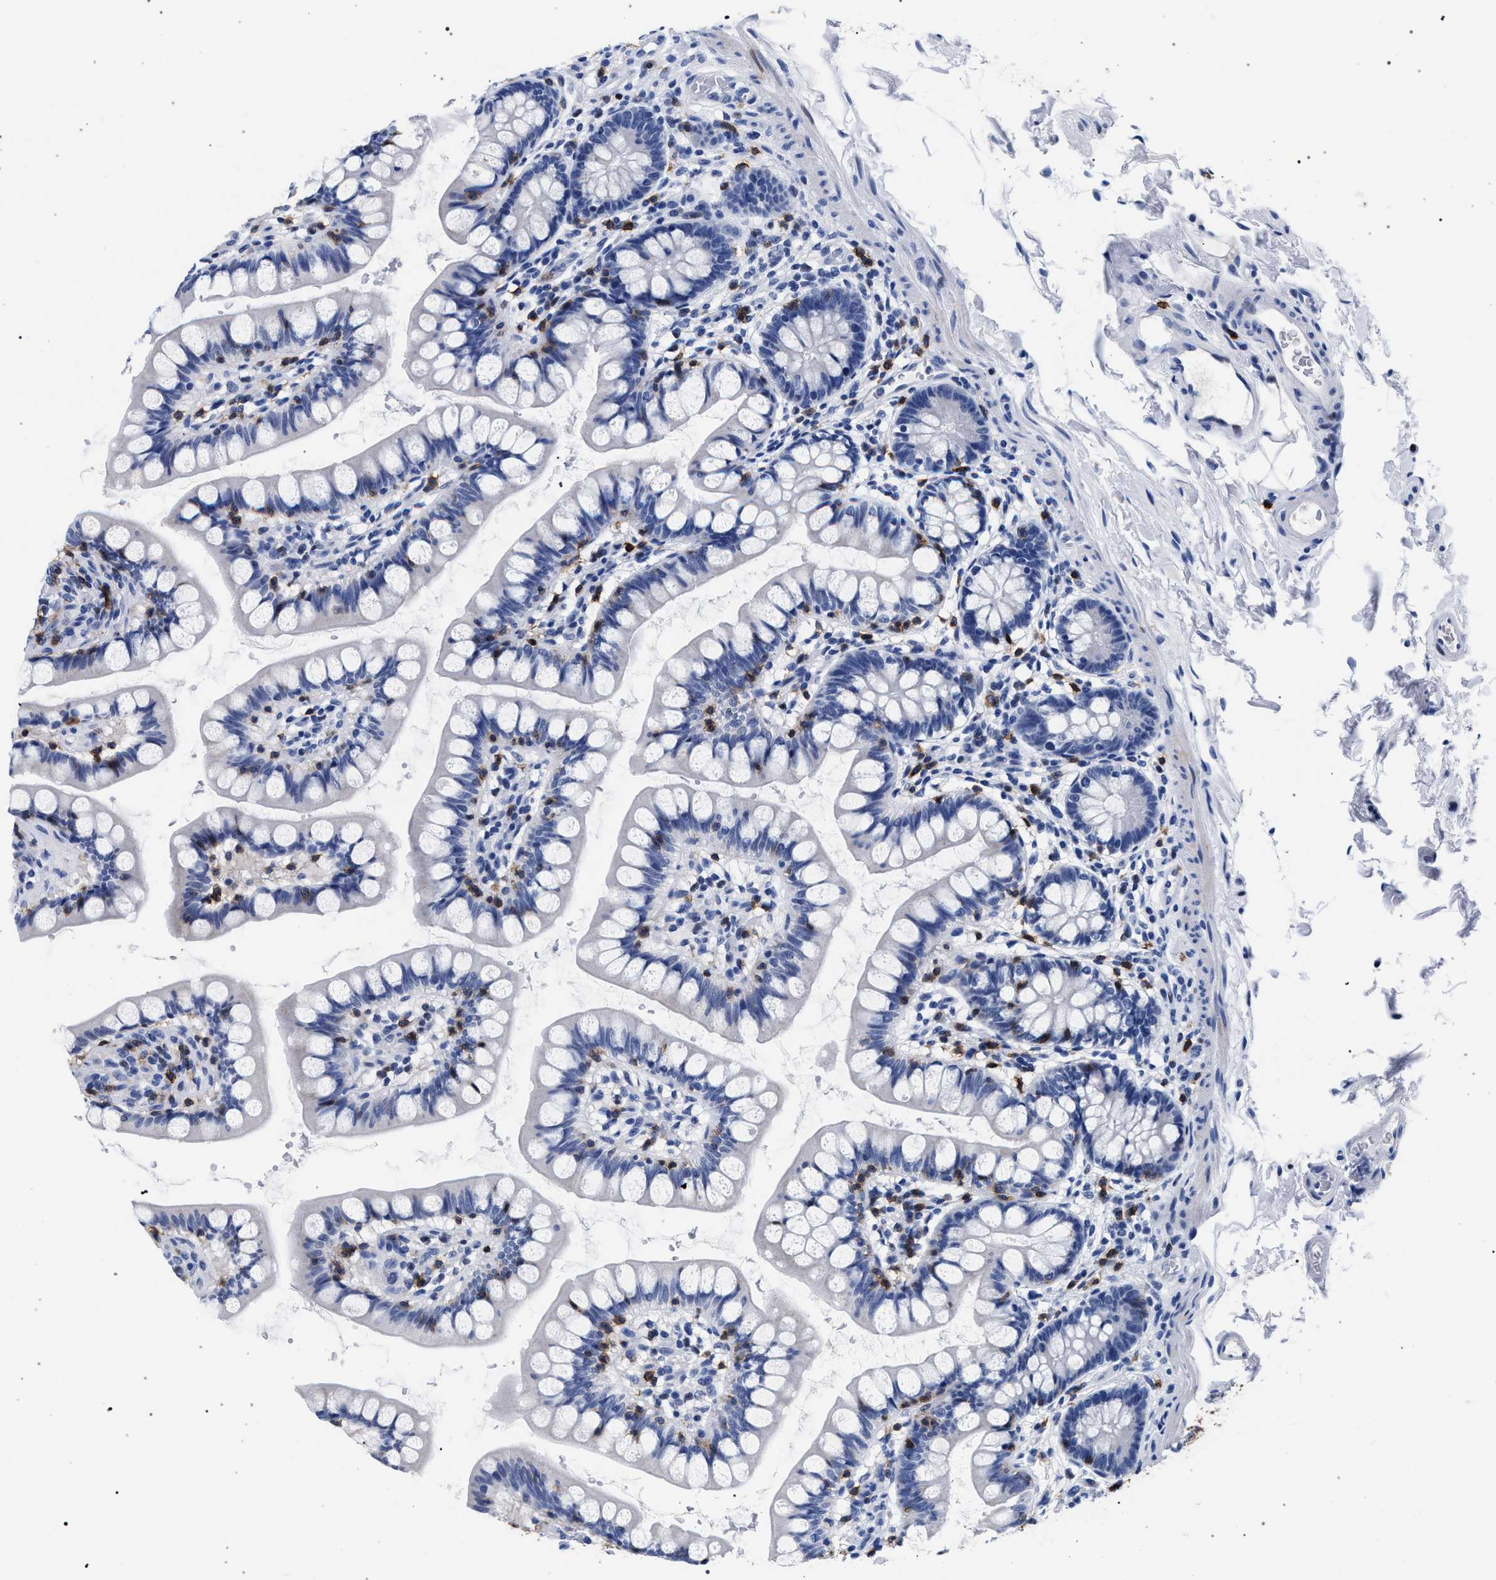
{"staining": {"intensity": "negative", "quantity": "none", "location": "none"}, "tissue": "small intestine", "cell_type": "Glandular cells", "image_type": "normal", "snomed": [{"axis": "morphology", "description": "Normal tissue, NOS"}, {"axis": "topography", "description": "Small intestine"}], "caption": "Immunohistochemistry (IHC) image of unremarkable small intestine stained for a protein (brown), which demonstrates no positivity in glandular cells.", "gene": "KLRK1", "patient": {"sex": "female", "age": 58}}